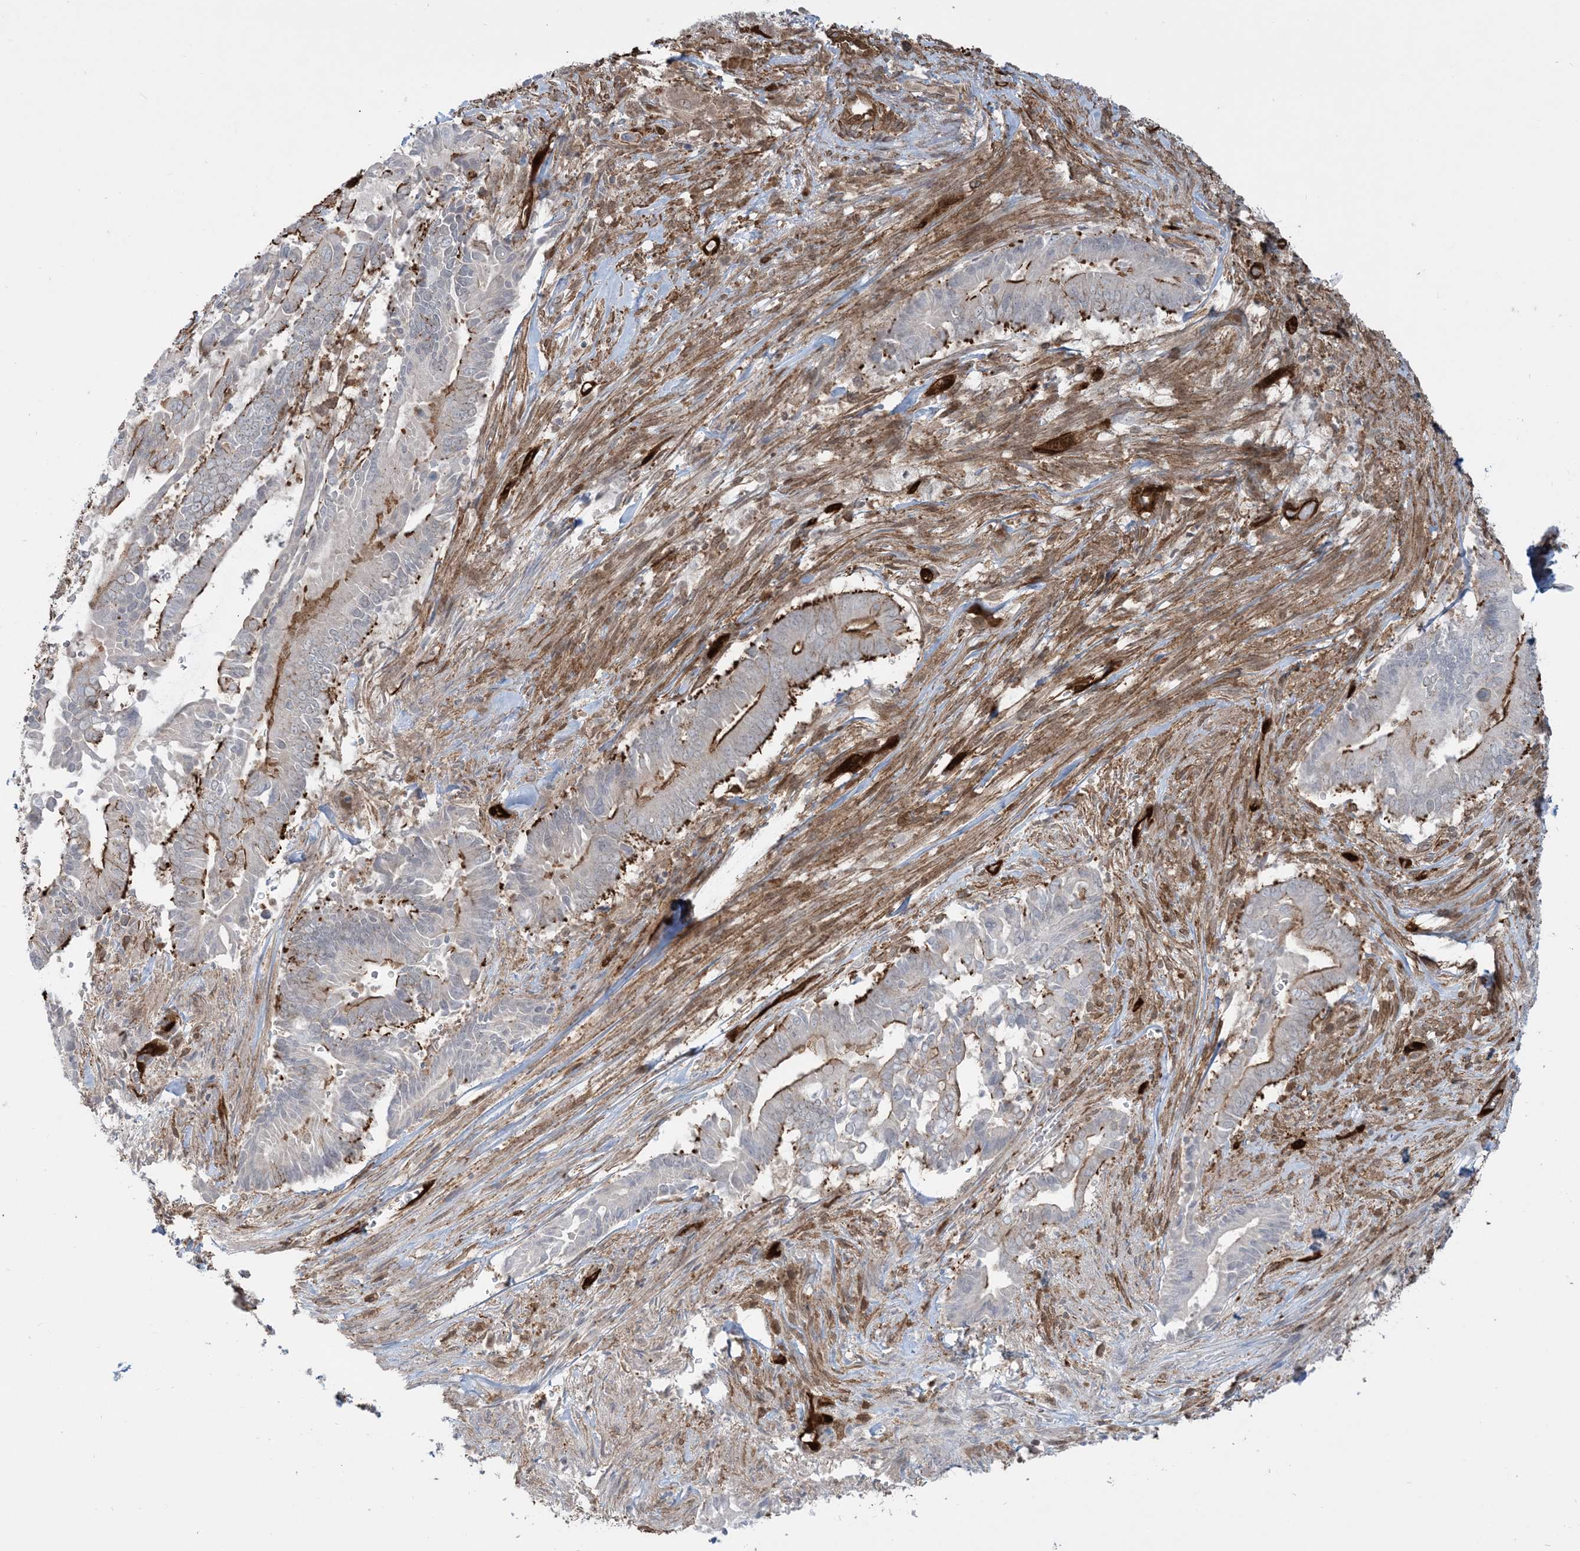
{"staining": {"intensity": "strong", "quantity": "<25%", "location": "cytoplasmic/membranous"}, "tissue": "pancreatic cancer", "cell_type": "Tumor cells", "image_type": "cancer", "snomed": [{"axis": "morphology", "description": "Adenocarcinoma, NOS"}, {"axis": "topography", "description": "Pancreas"}], "caption": "A brown stain shows strong cytoplasmic/membranous positivity of a protein in human adenocarcinoma (pancreatic) tumor cells. (brown staining indicates protein expression, while blue staining denotes nuclei).", "gene": "PPM1F", "patient": {"sex": "male", "age": 68}}